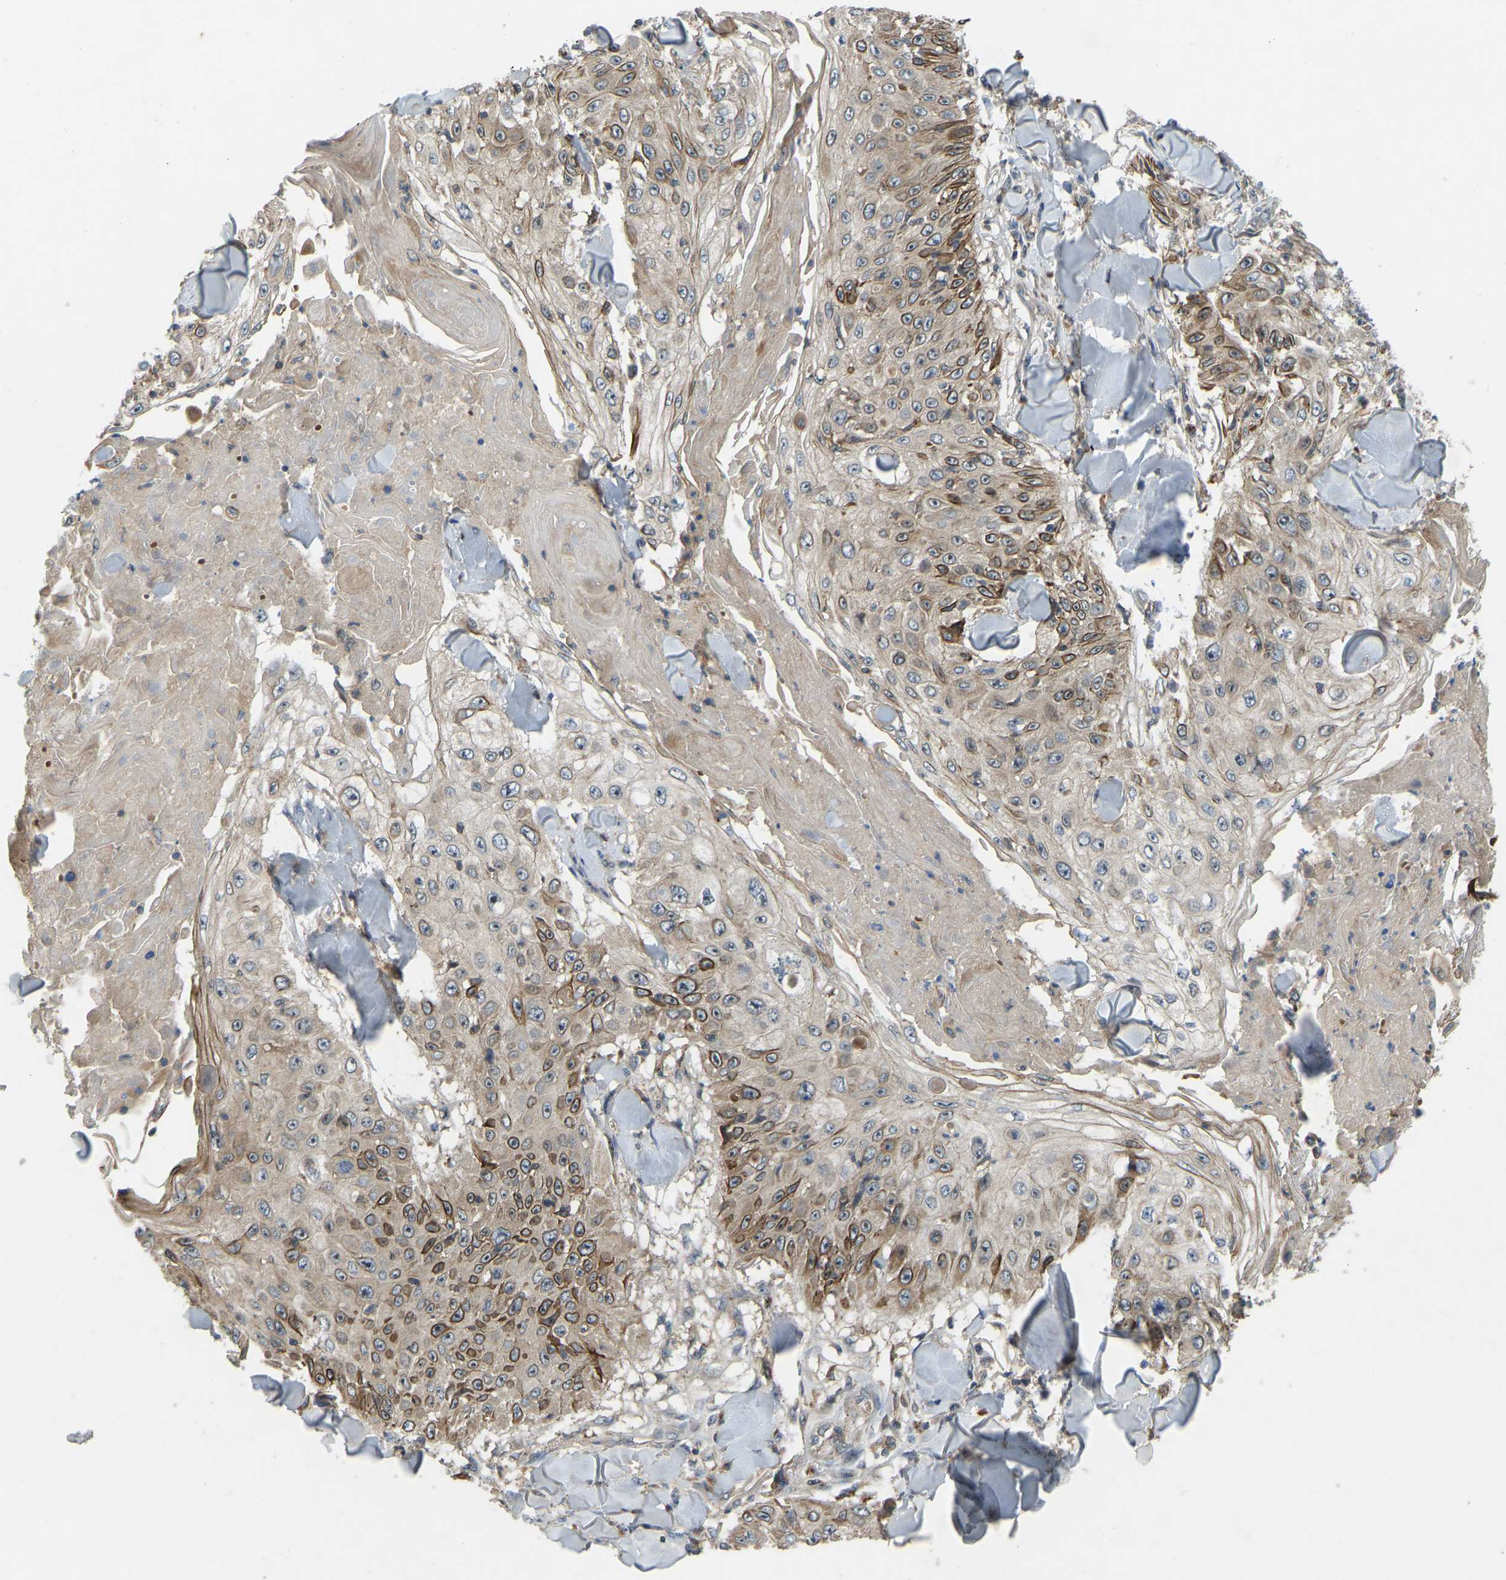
{"staining": {"intensity": "weak", "quantity": ">75%", "location": "cytoplasmic/membranous"}, "tissue": "skin cancer", "cell_type": "Tumor cells", "image_type": "cancer", "snomed": [{"axis": "morphology", "description": "Squamous cell carcinoma, NOS"}, {"axis": "topography", "description": "Skin"}], "caption": "Skin cancer stained for a protein shows weak cytoplasmic/membranous positivity in tumor cells.", "gene": "ZNF71", "patient": {"sex": "male", "age": 86}}